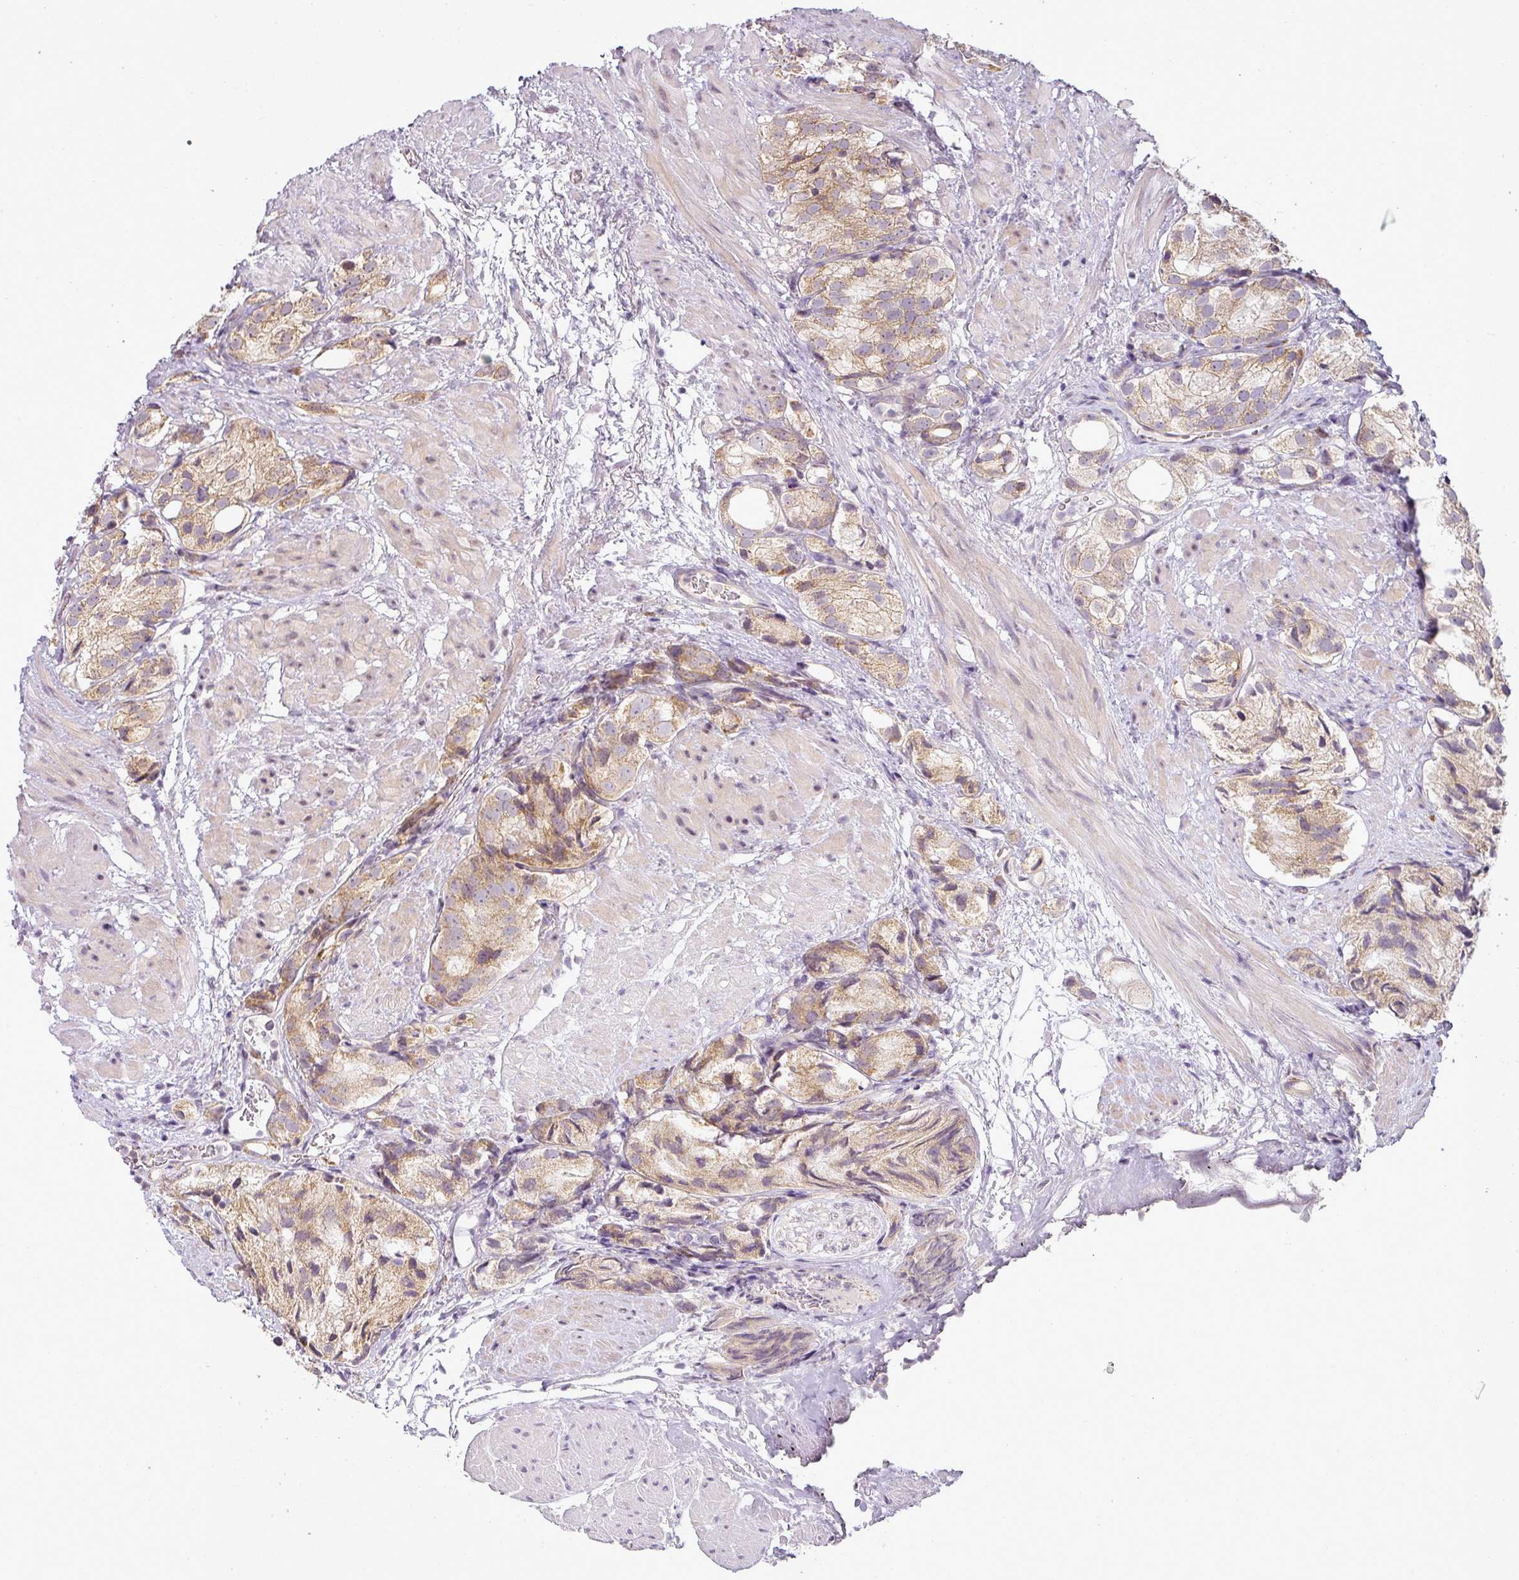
{"staining": {"intensity": "moderate", "quantity": ">75%", "location": "cytoplasmic/membranous"}, "tissue": "prostate cancer", "cell_type": "Tumor cells", "image_type": "cancer", "snomed": [{"axis": "morphology", "description": "Adenocarcinoma, High grade"}, {"axis": "topography", "description": "Prostate"}], "caption": "Immunohistochemical staining of prostate cancer (adenocarcinoma (high-grade)) demonstrates moderate cytoplasmic/membranous protein expression in about >75% of tumor cells.", "gene": "LY75", "patient": {"sex": "male", "age": 82}}